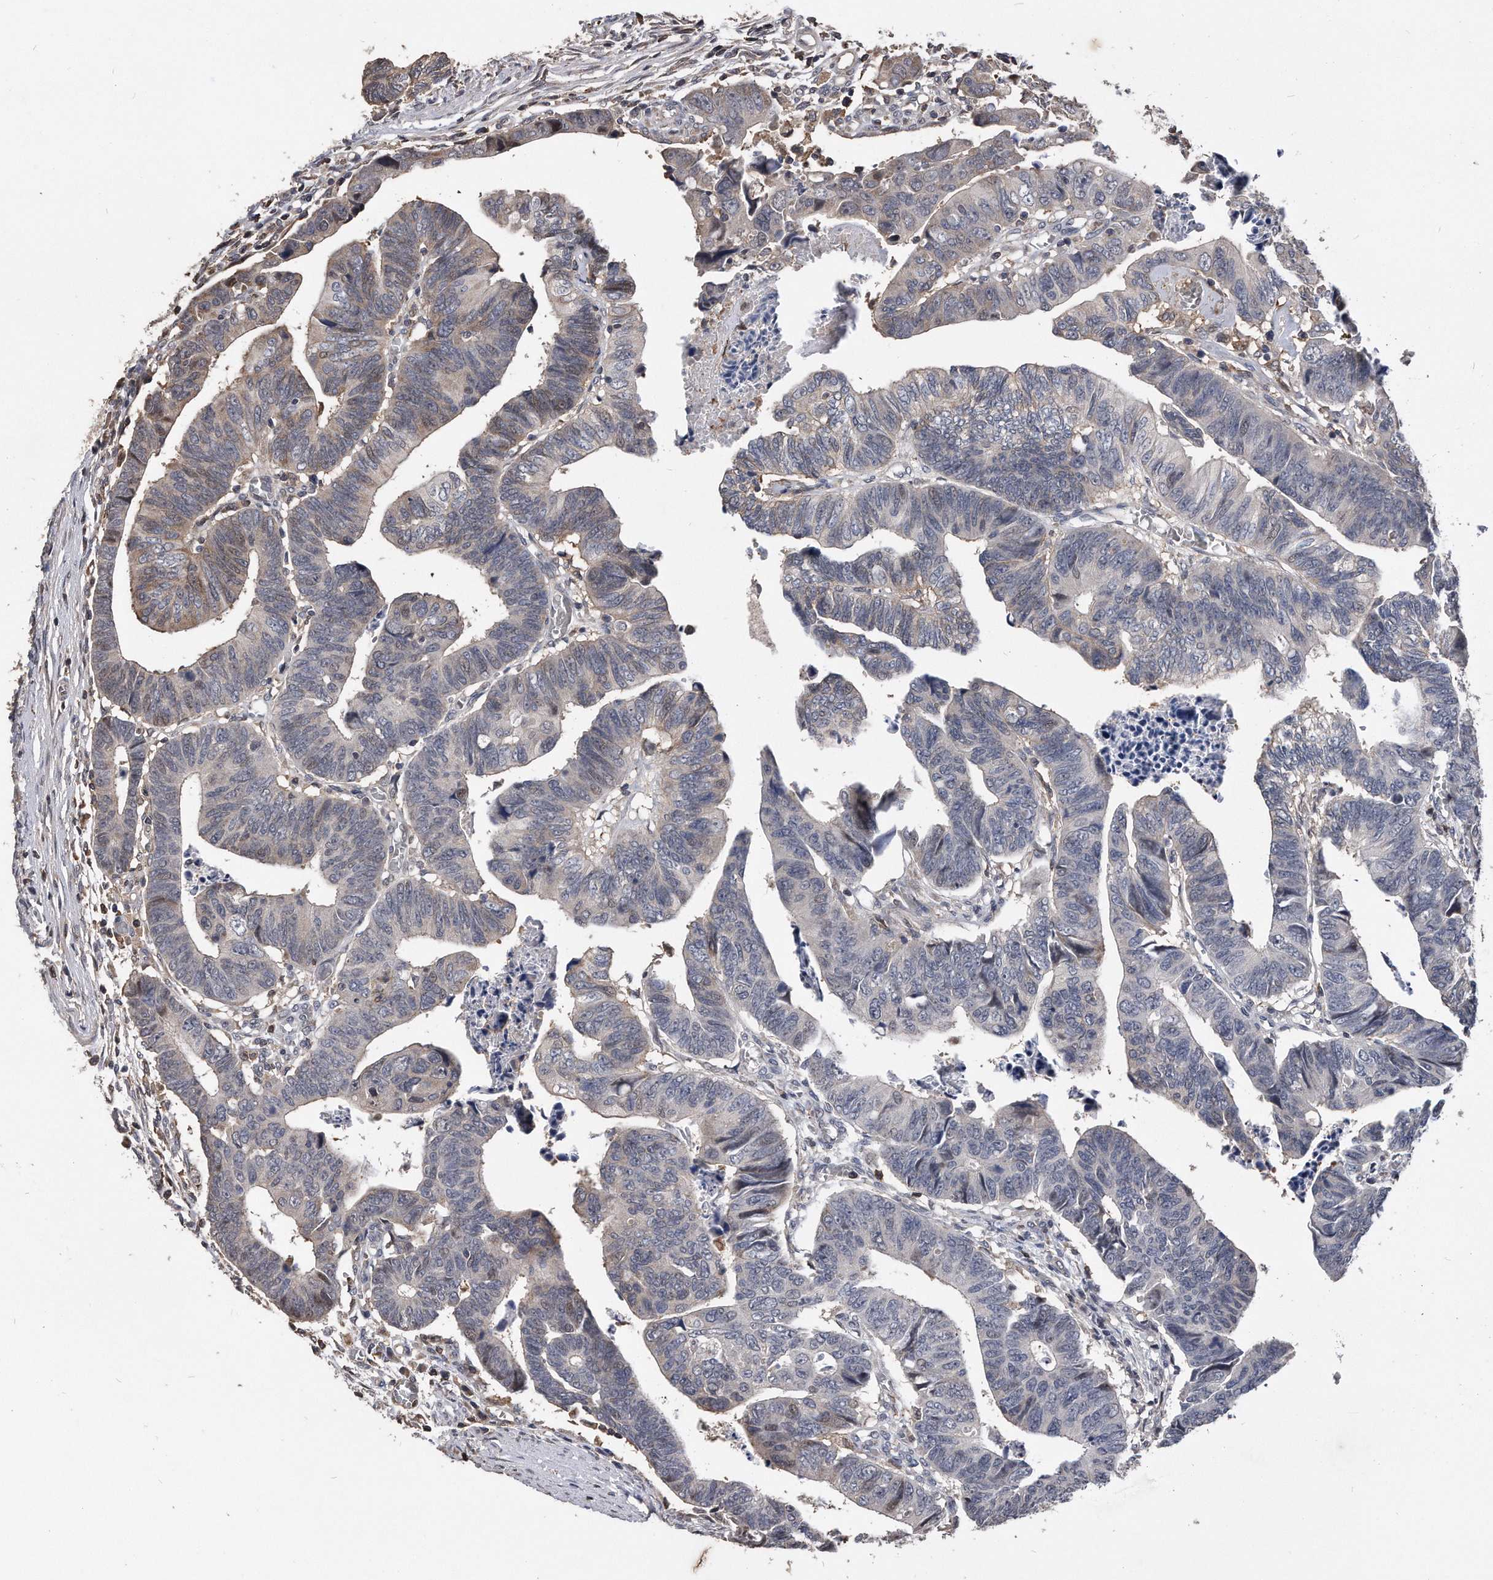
{"staining": {"intensity": "weak", "quantity": "<25%", "location": "cytoplasmic/membranous"}, "tissue": "colorectal cancer", "cell_type": "Tumor cells", "image_type": "cancer", "snomed": [{"axis": "morphology", "description": "Adenocarcinoma, NOS"}, {"axis": "topography", "description": "Rectum"}], "caption": "A high-resolution photomicrograph shows immunohistochemistry staining of colorectal adenocarcinoma, which displays no significant staining in tumor cells.", "gene": "IL20RA", "patient": {"sex": "female", "age": 65}}